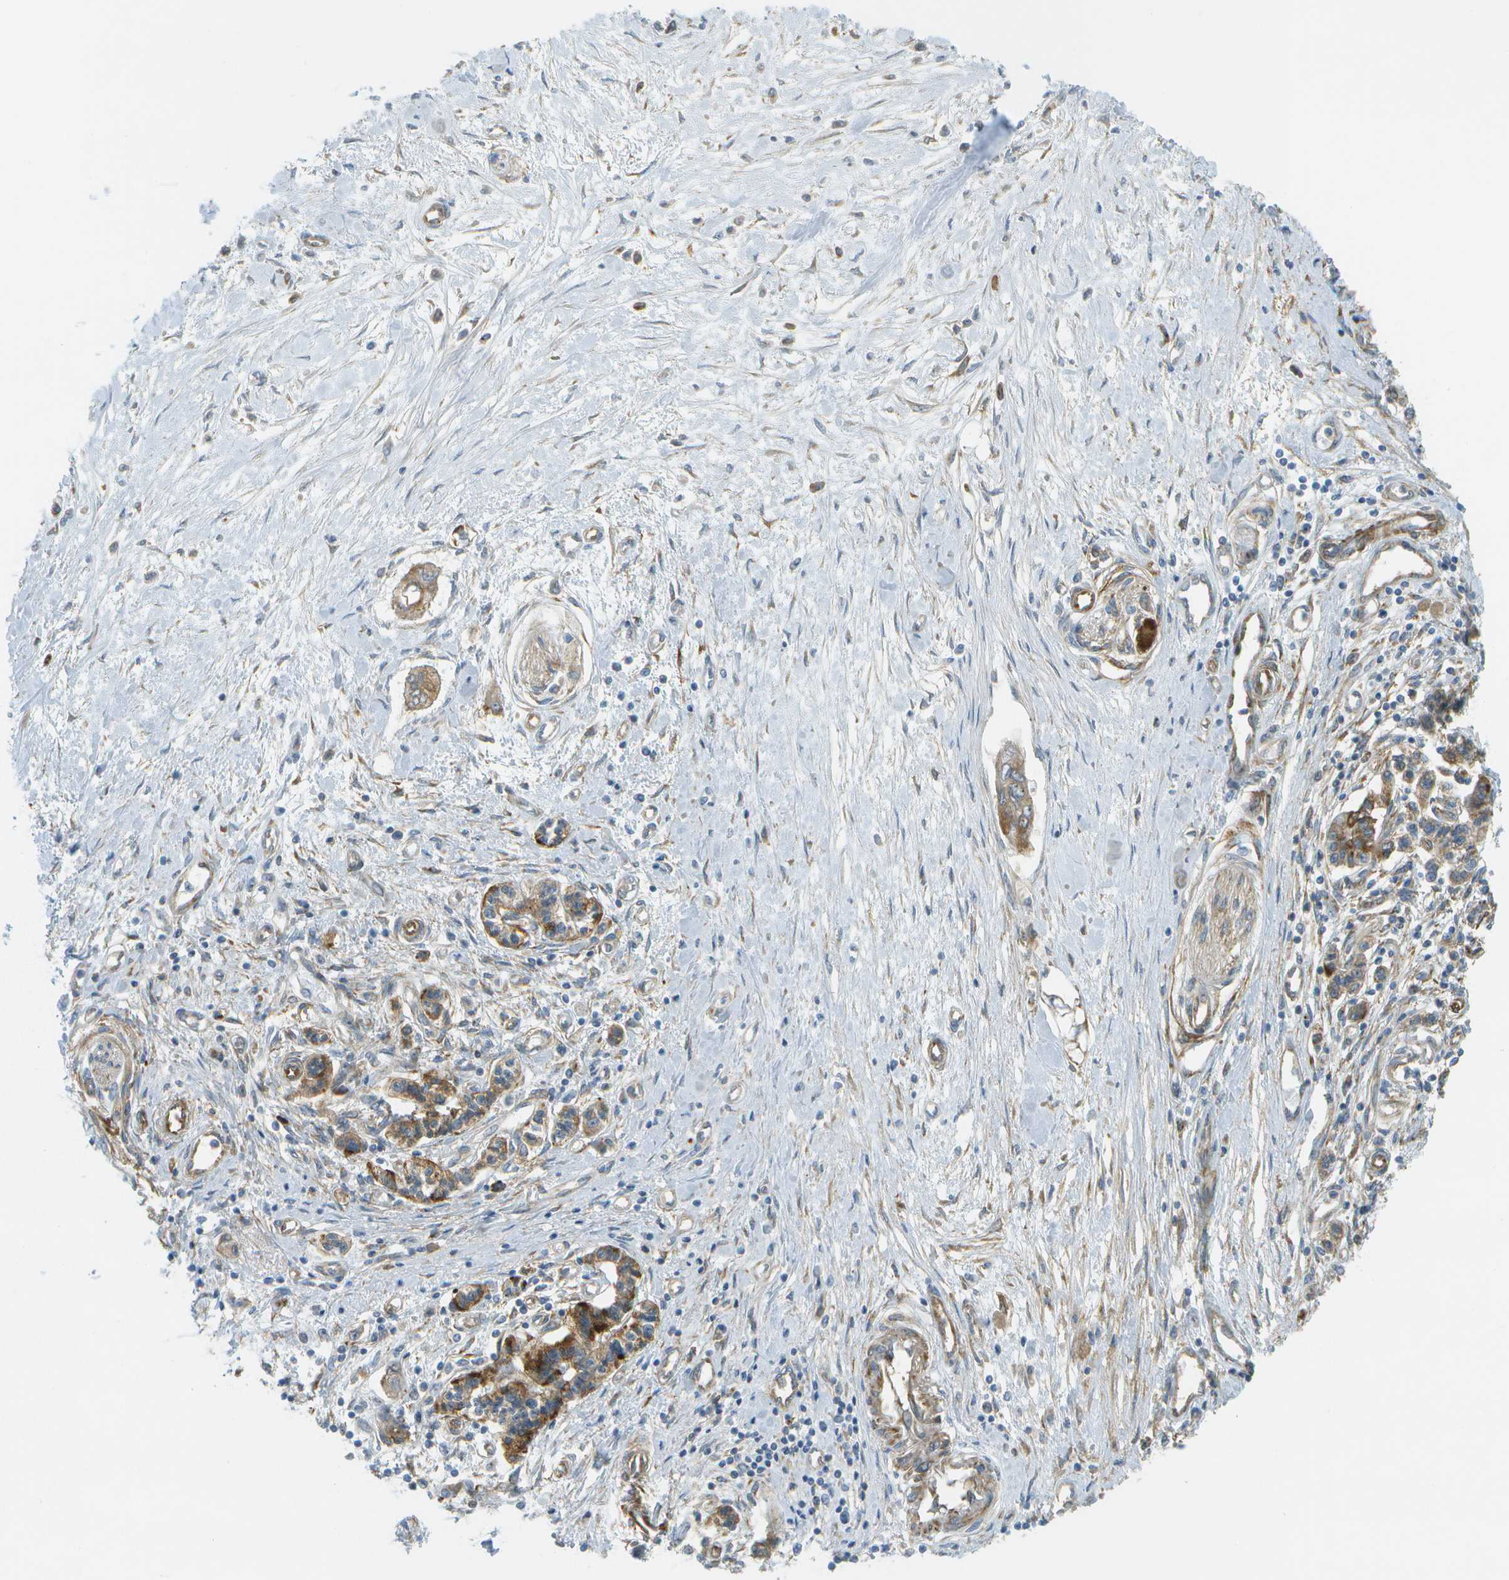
{"staining": {"intensity": "moderate", "quantity": ">75%", "location": "cytoplasmic/membranous"}, "tissue": "pancreatic cancer", "cell_type": "Tumor cells", "image_type": "cancer", "snomed": [{"axis": "morphology", "description": "Adenocarcinoma, NOS"}, {"axis": "topography", "description": "Pancreas"}], "caption": "Adenocarcinoma (pancreatic) tissue exhibits moderate cytoplasmic/membranous positivity in about >75% of tumor cells (brown staining indicates protein expression, while blue staining denotes nuclei).", "gene": "WNK2", "patient": {"sex": "female", "age": 77}}